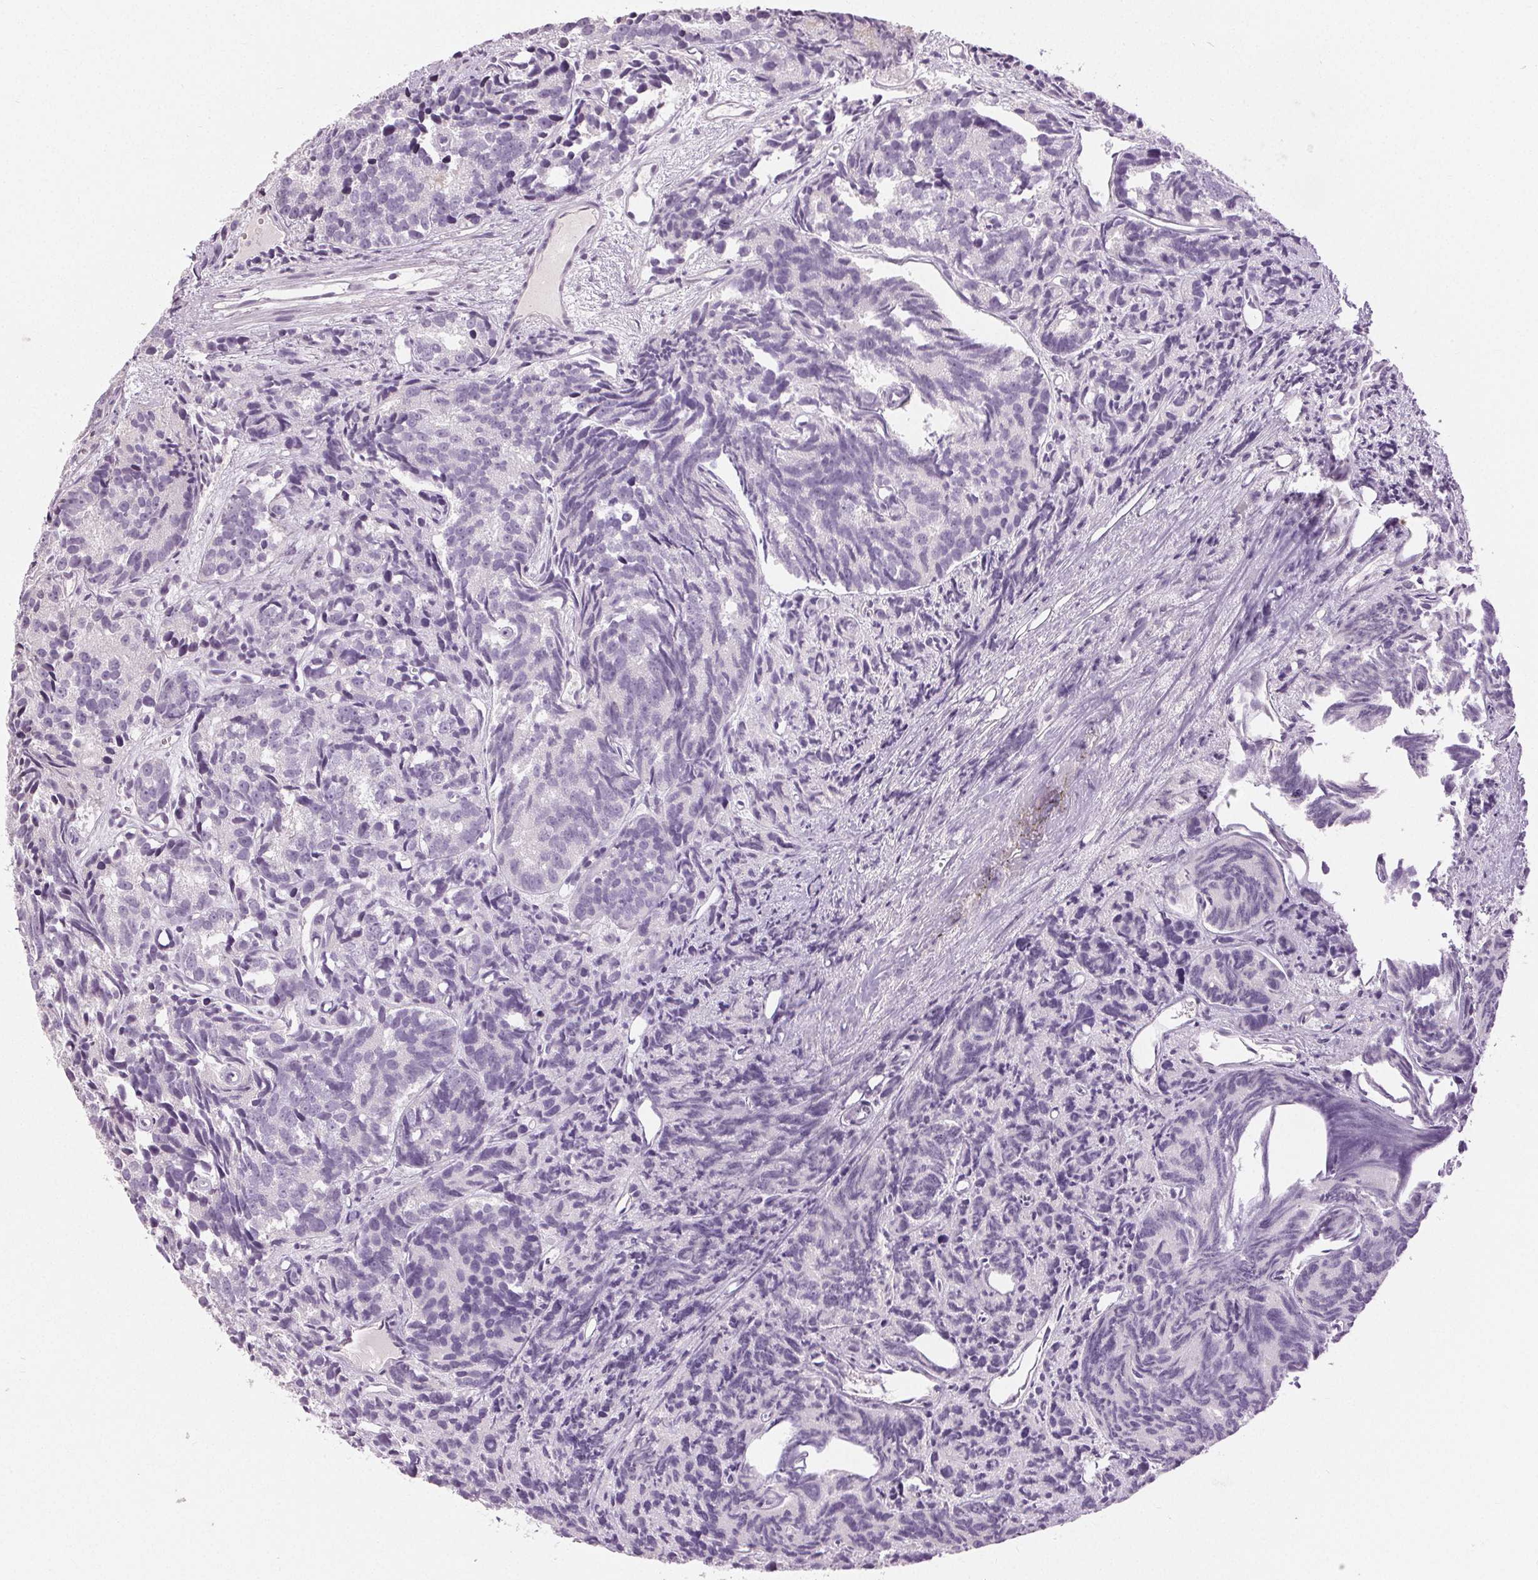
{"staining": {"intensity": "negative", "quantity": "none", "location": "none"}, "tissue": "prostate cancer", "cell_type": "Tumor cells", "image_type": "cancer", "snomed": [{"axis": "morphology", "description": "Adenocarcinoma, High grade"}, {"axis": "topography", "description": "Prostate"}], "caption": "The histopathology image displays no significant staining in tumor cells of prostate cancer (adenocarcinoma (high-grade)).", "gene": "DSG3", "patient": {"sex": "male", "age": 77}}